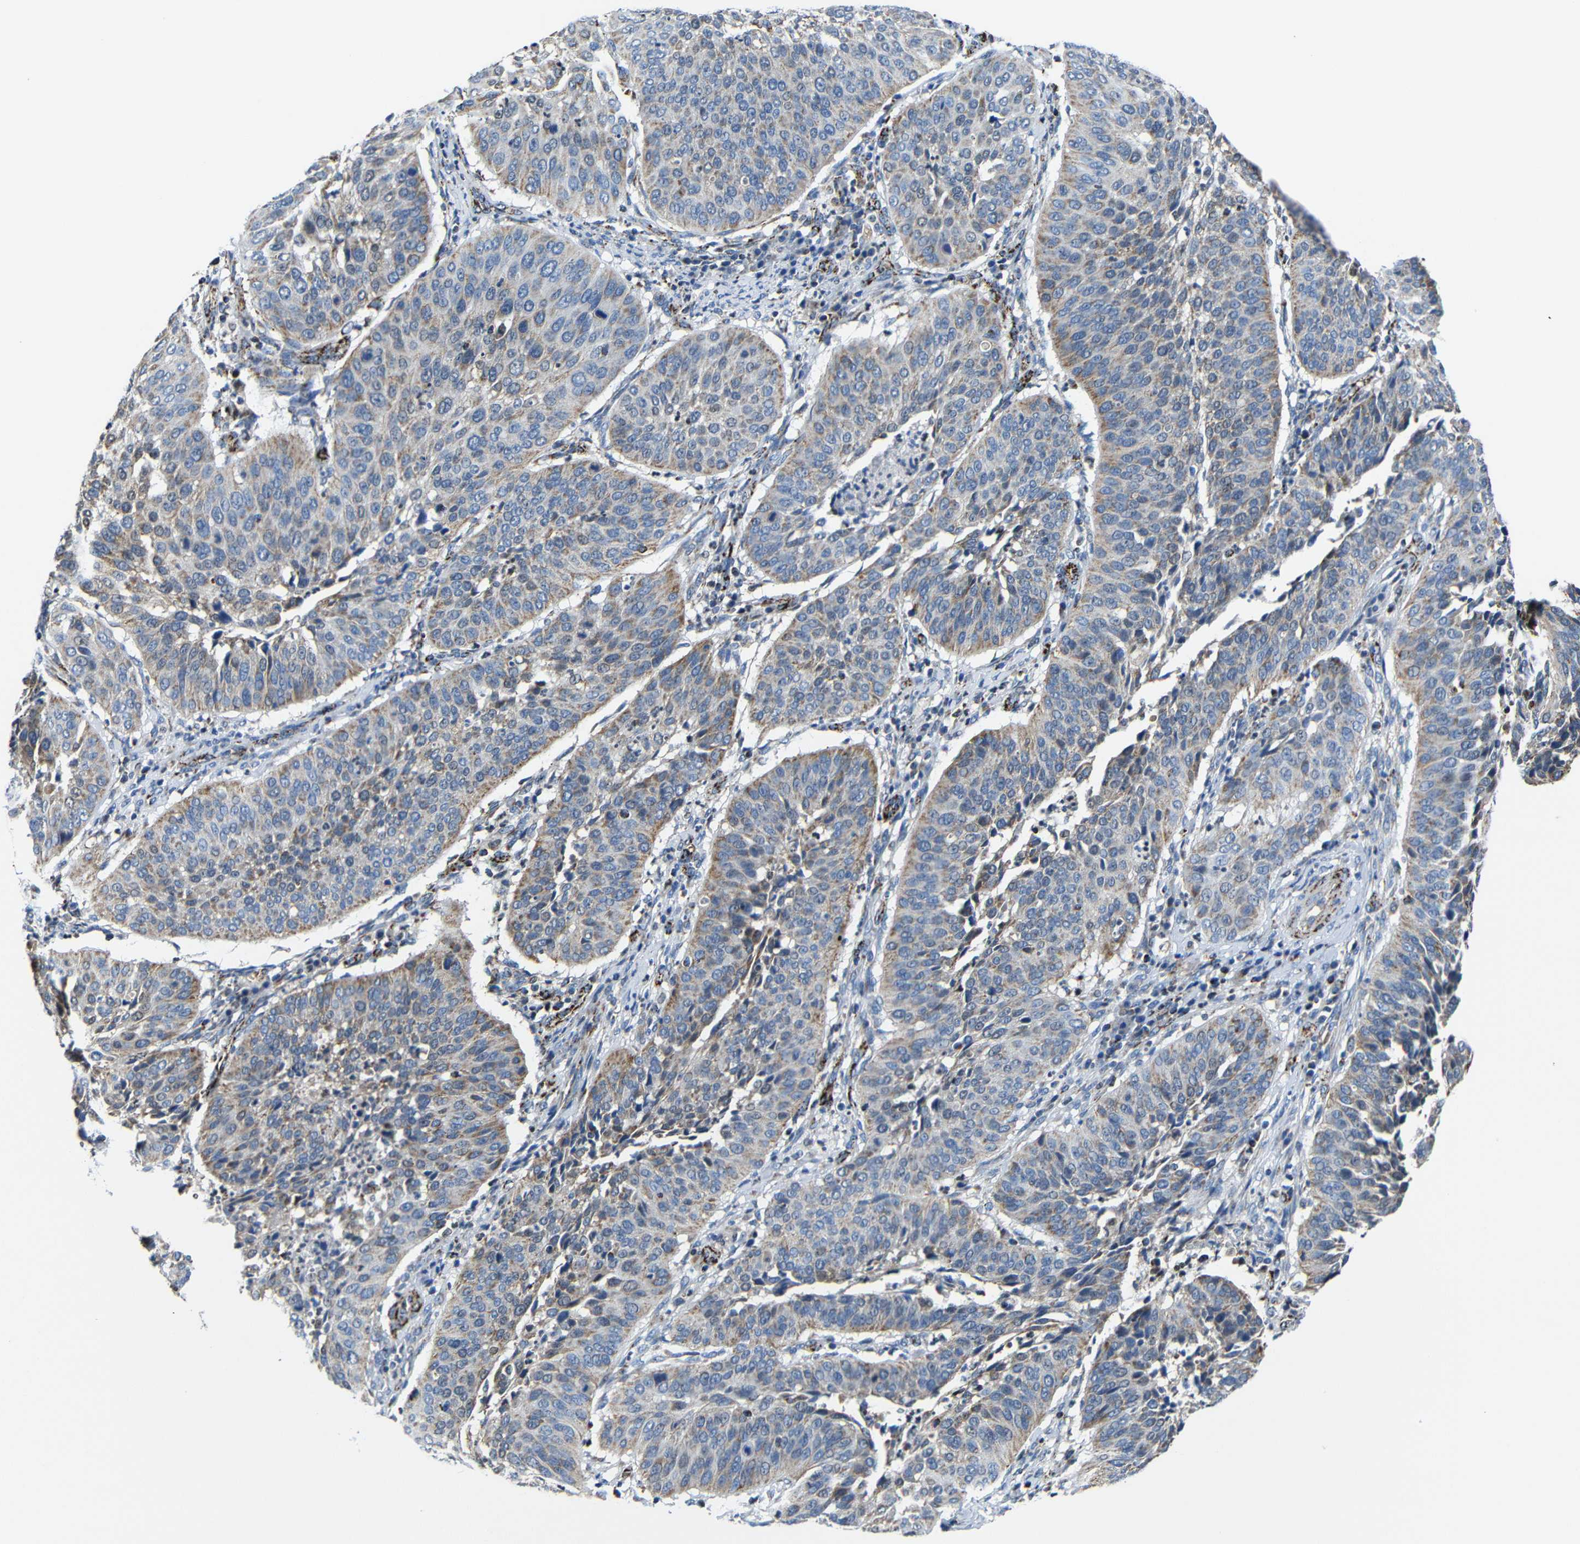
{"staining": {"intensity": "weak", "quantity": "25%-75%", "location": "cytoplasmic/membranous"}, "tissue": "cervical cancer", "cell_type": "Tumor cells", "image_type": "cancer", "snomed": [{"axis": "morphology", "description": "Normal tissue, NOS"}, {"axis": "morphology", "description": "Squamous cell carcinoma, NOS"}, {"axis": "topography", "description": "Cervix"}], "caption": "Cervical cancer stained for a protein displays weak cytoplasmic/membranous positivity in tumor cells.", "gene": "CA5B", "patient": {"sex": "female", "age": 39}}